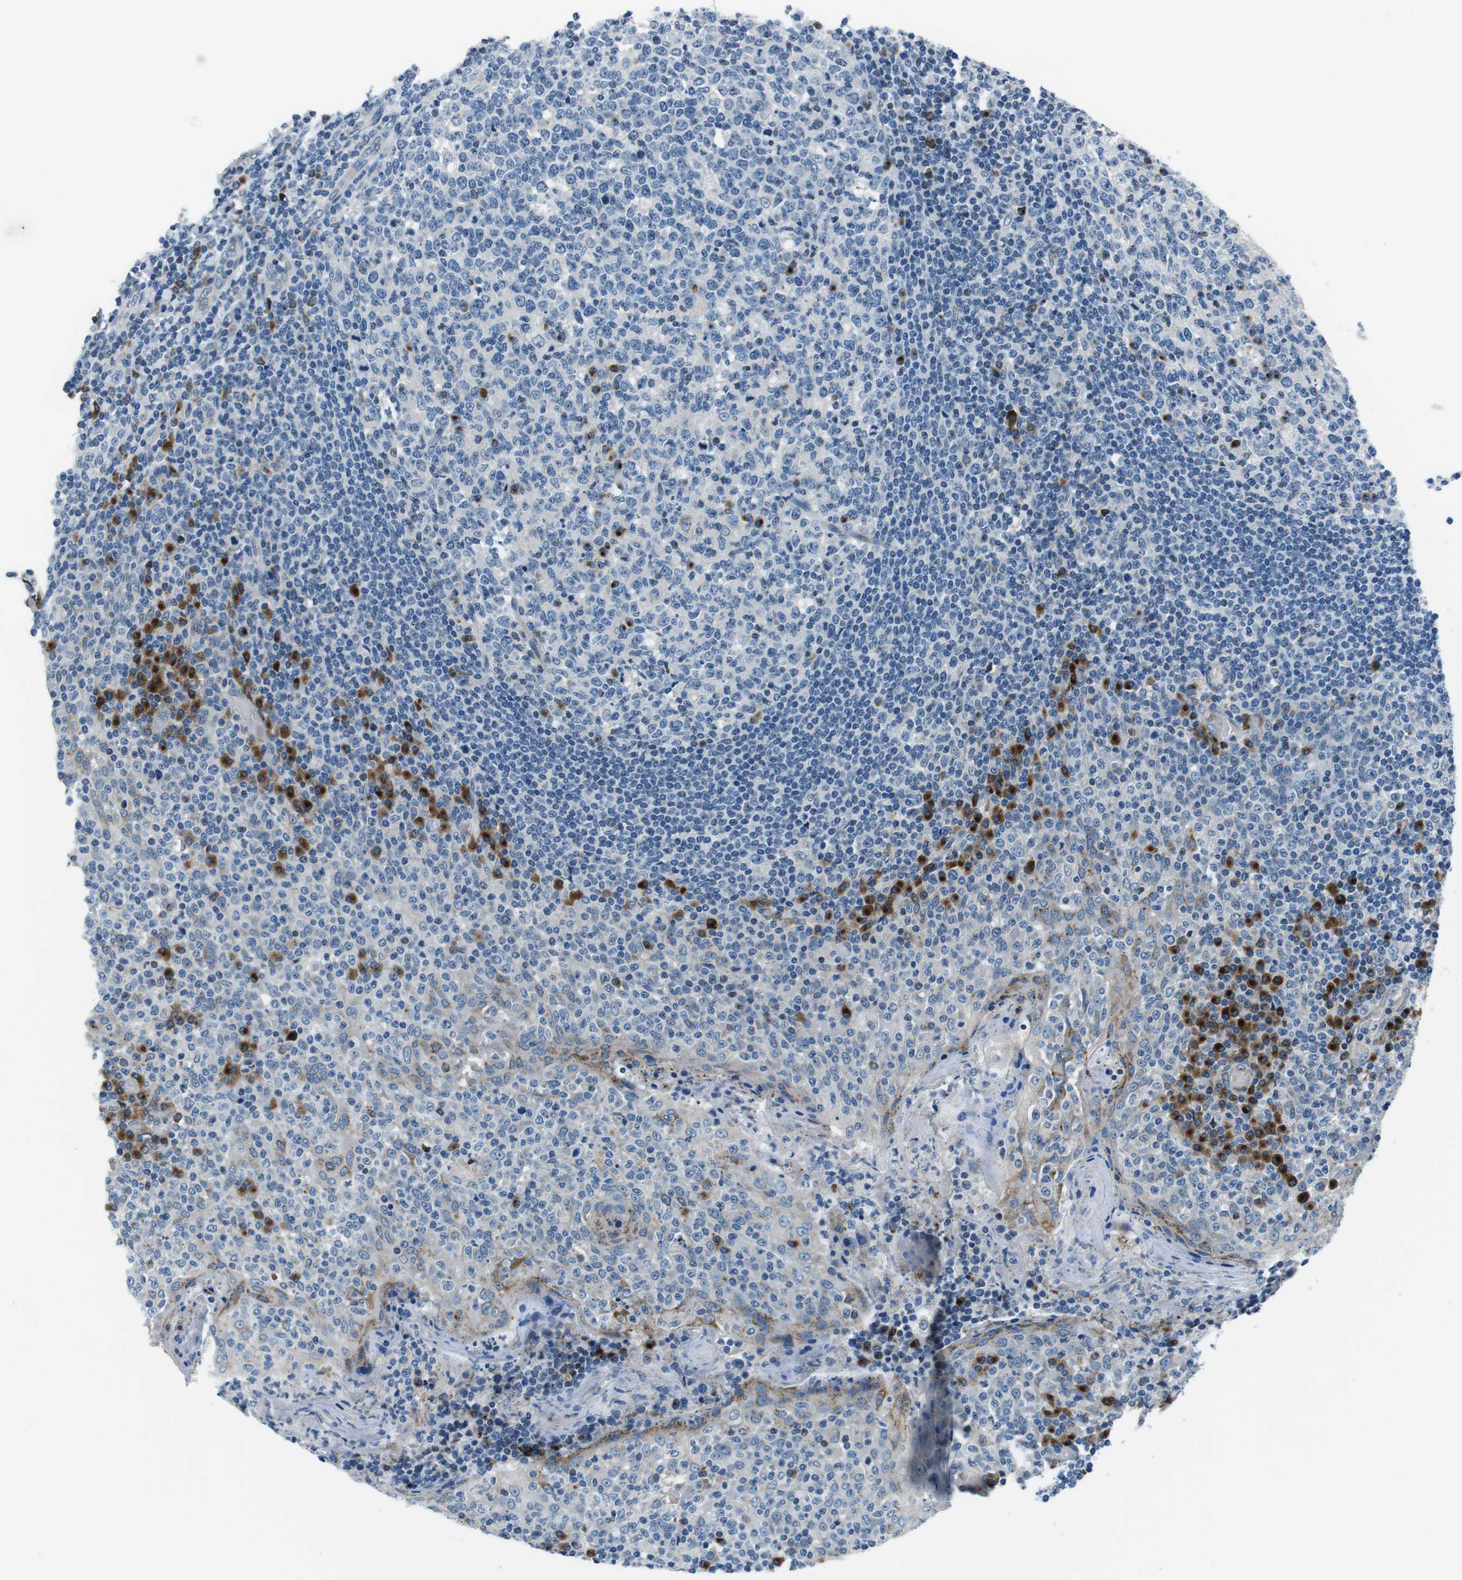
{"staining": {"intensity": "strong", "quantity": "<25%", "location": "cytoplasmic/membranous"}, "tissue": "tonsil", "cell_type": "Germinal center cells", "image_type": "normal", "snomed": [{"axis": "morphology", "description": "Normal tissue, NOS"}, {"axis": "topography", "description": "Tonsil"}], "caption": "The immunohistochemical stain shows strong cytoplasmic/membranous staining in germinal center cells of unremarkable tonsil. (Brightfield microscopy of DAB IHC at high magnification).", "gene": "NUCB2", "patient": {"sex": "female", "age": 19}}